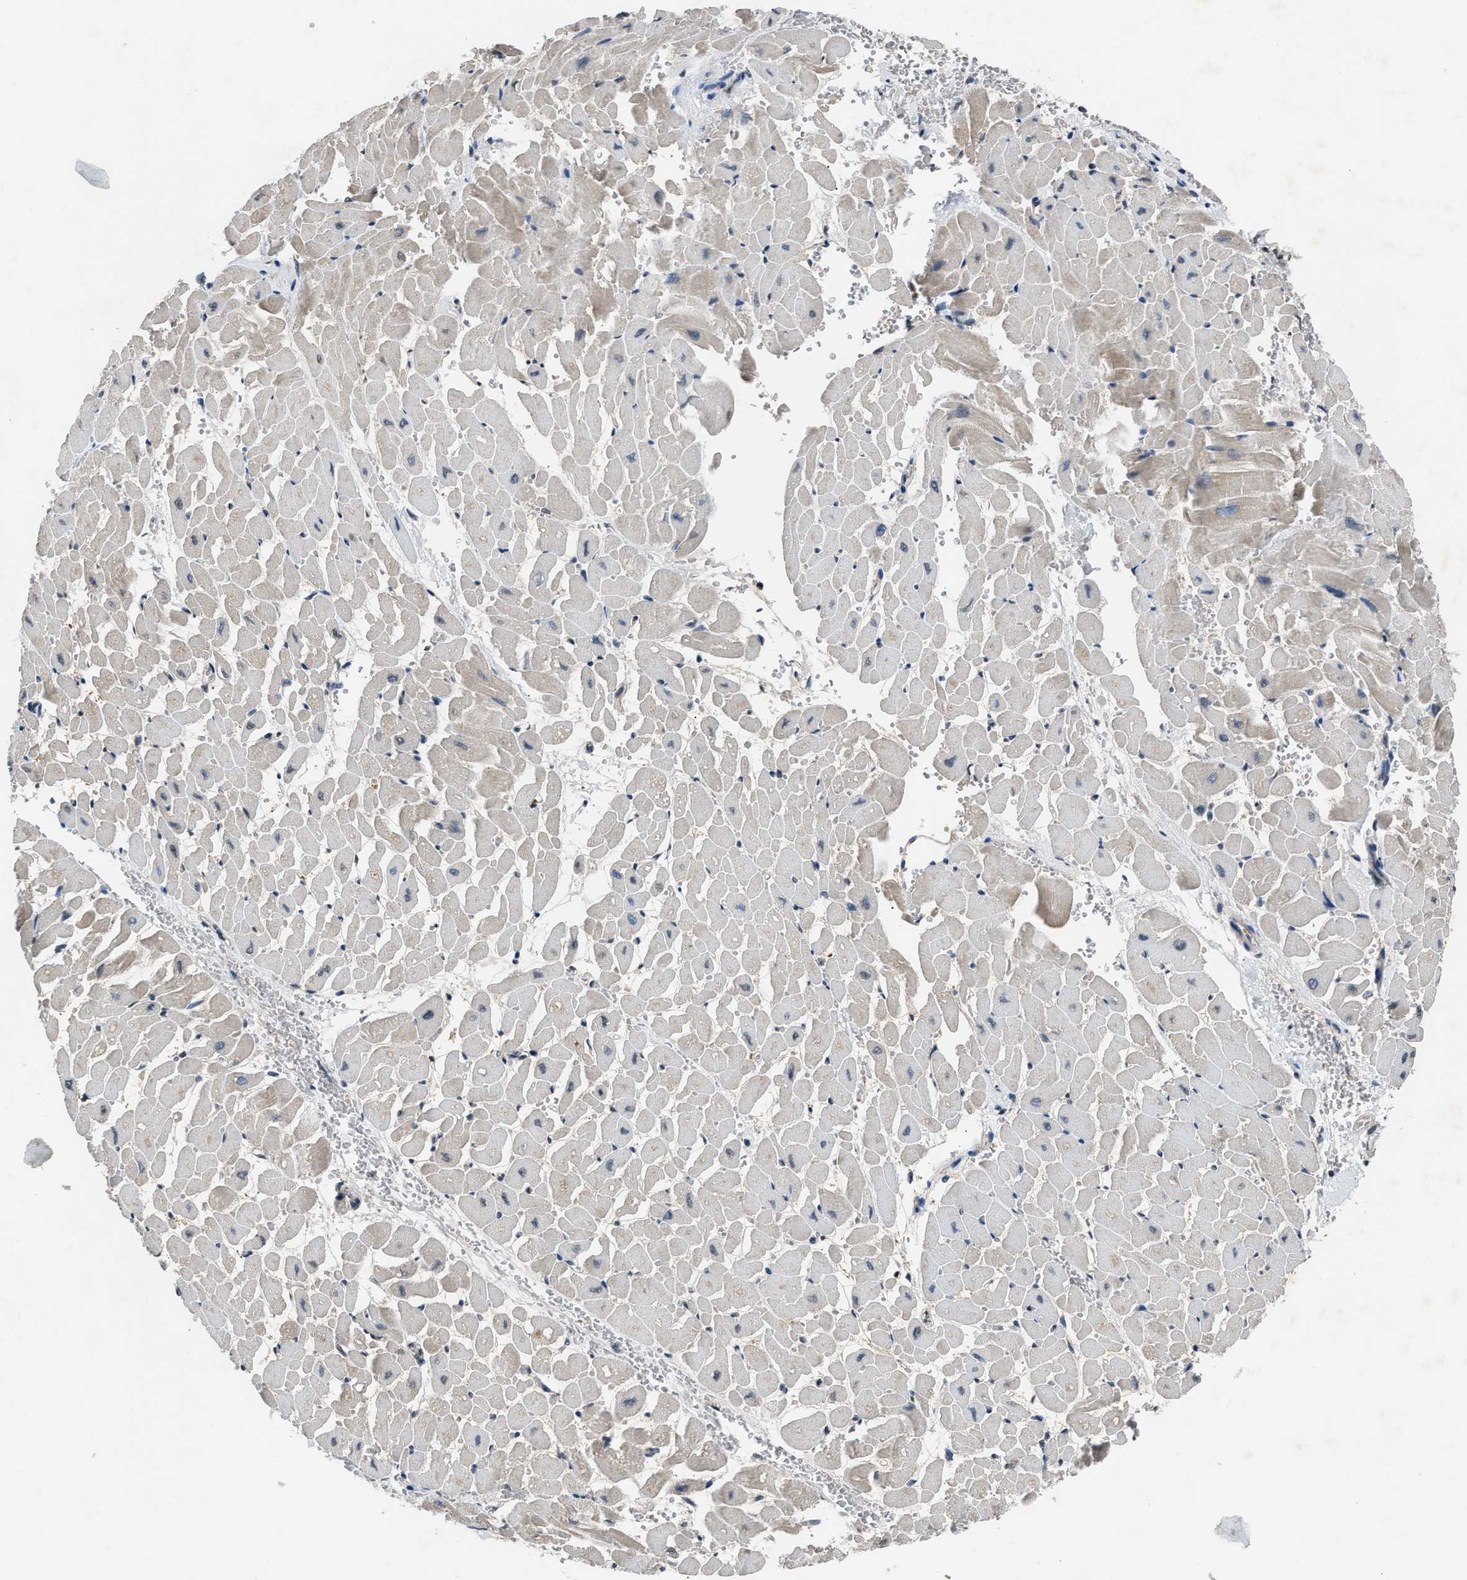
{"staining": {"intensity": "negative", "quantity": "none", "location": "none"}, "tissue": "heart muscle", "cell_type": "Cardiomyocytes", "image_type": "normal", "snomed": [{"axis": "morphology", "description": "Normal tissue, NOS"}, {"axis": "topography", "description": "Heart"}], "caption": "Immunohistochemistry (IHC) image of unremarkable heart muscle: heart muscle stained with DAB (3,3'-diaminobenzidine) reveals no significant protein positivity in cardiomyocytes.", "gene": "TP53I3", "patient": {"sex": "male", "age": 45}}